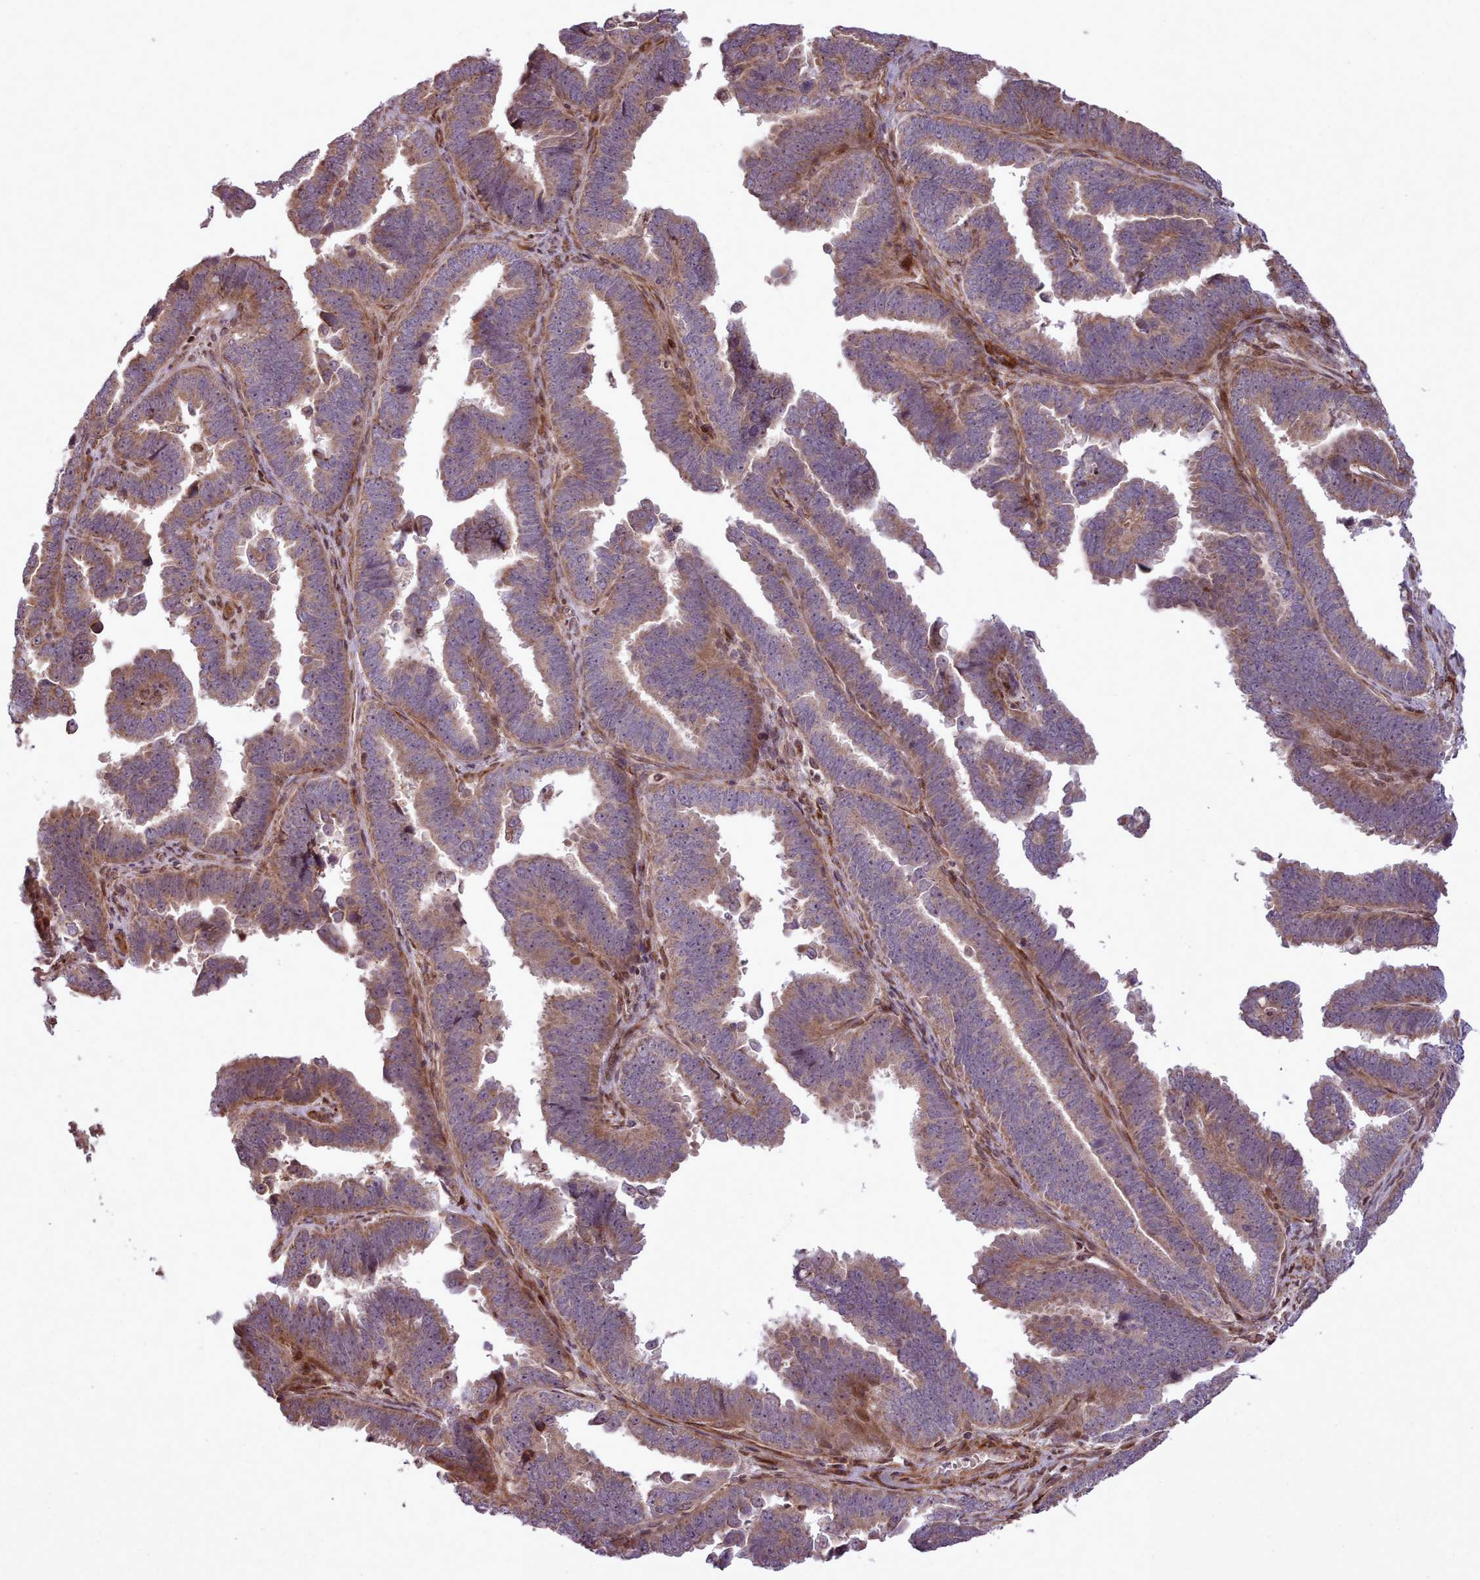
{"staining": {"intensity": "moderate", "quantity": "25%-75%", "location": "cytoplasmic/membranous"}, "tissue": "endometrial cancer", "cell_type": "Tumor cells", "image_type": "cancer", "snomed": [{"axis": "morphology", "description": "Adenocarcinoma, NOS"}, {"axis": "topography", "description": "Endometrium"}], "caption": "High-power microscopy captured an immunohistochemistry (IHC) photomicrograph of endometrial cancer (adenocarcinoma), revealing moderate cytoplasmic/membranous staining in about 25%-75% of tumor cells.", "gene": "NLRP7", "patient": {"sex": "female", "age": 75}}